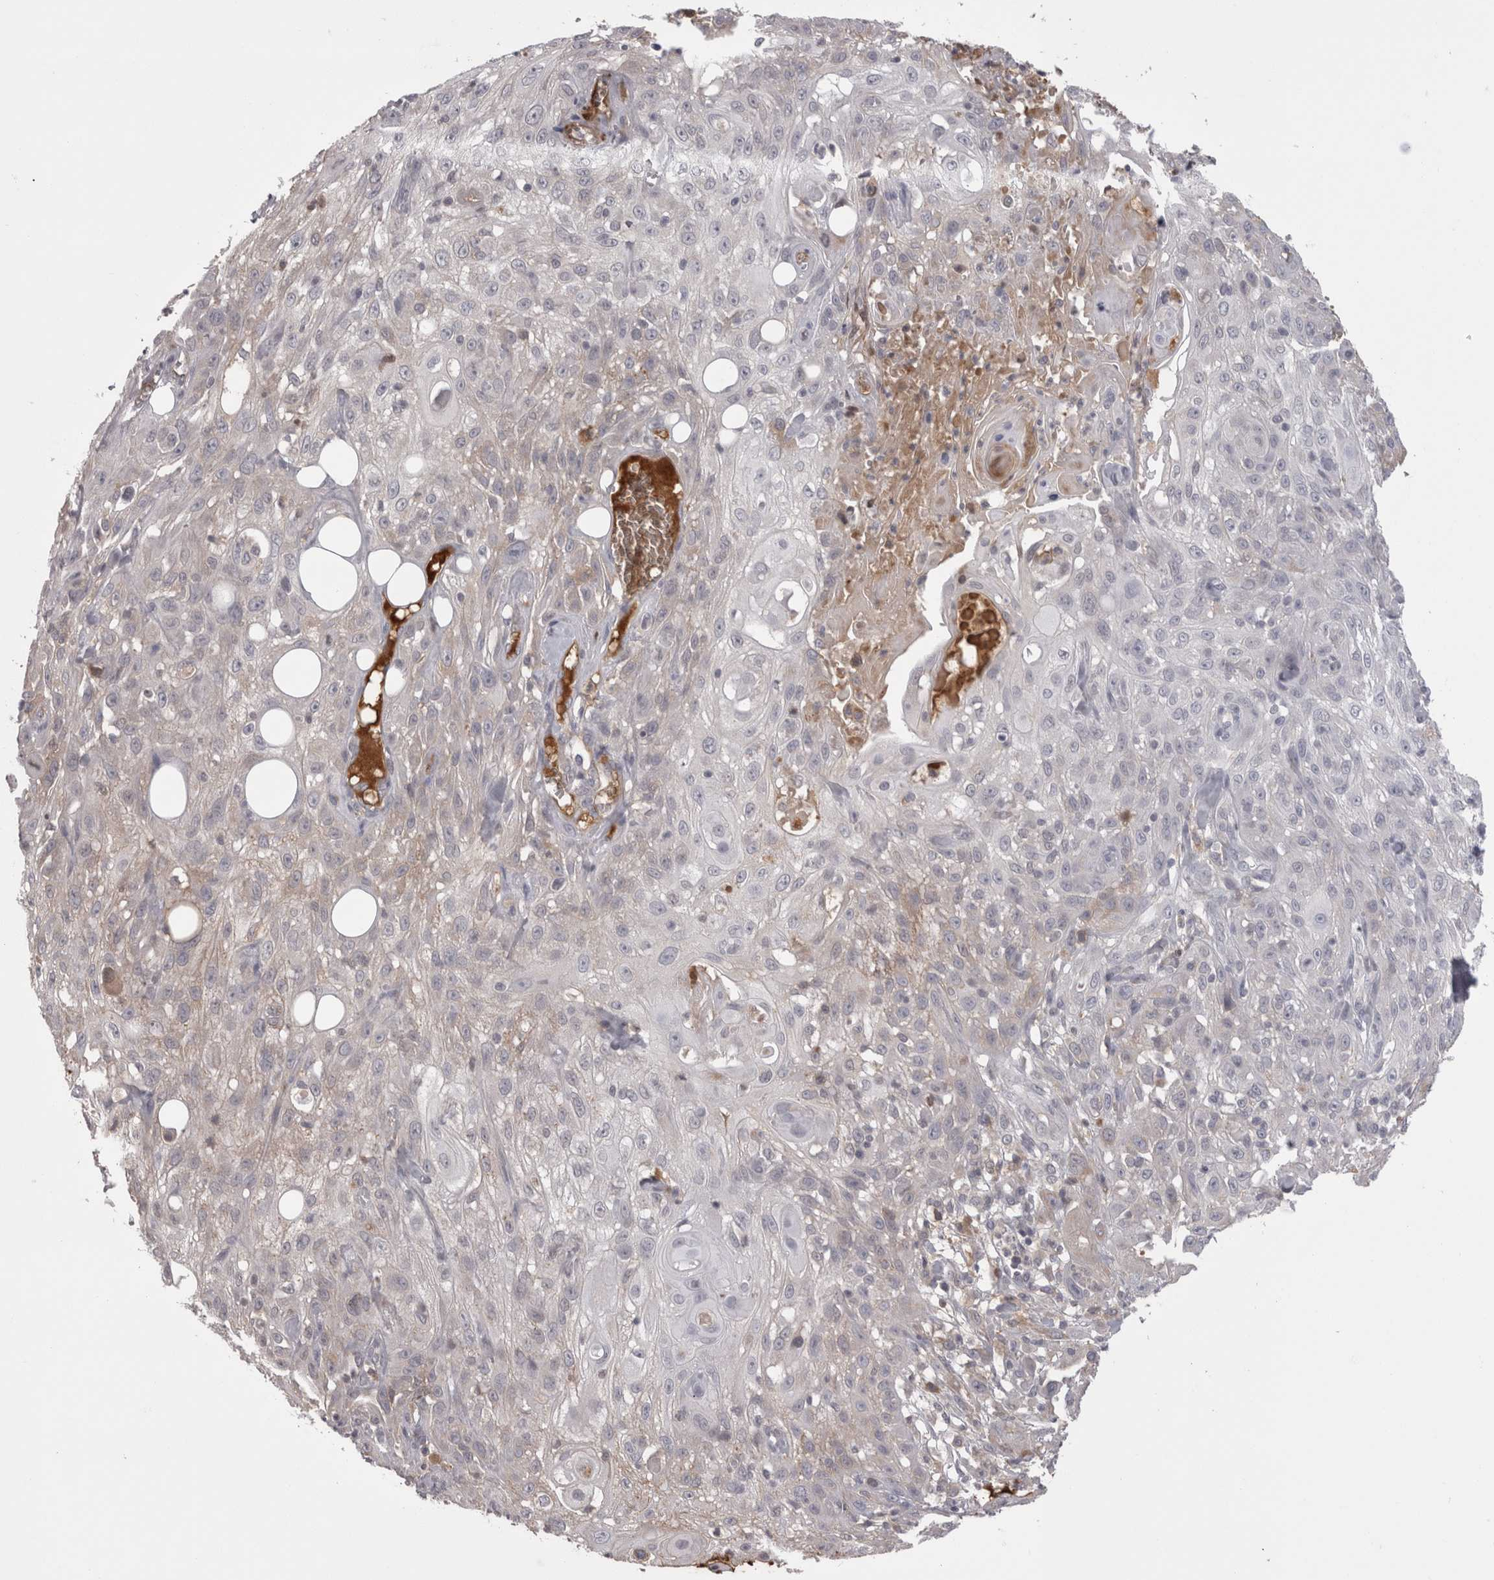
{"staining": {"intensity": "negative", "quantity": "none", "location": "none"}, "tissue": "skin cancer", "cell_type": "Tumor cells", "image_type": "cancer", "snomed": [{"axis": "morphology", "description": "Squamous cell carcinoma, NOS"}, {"axis": "topography", "description": "Skin"}], "caption": "DAB (3,3'-diaminobenzidine) immunohistochemical staining of human skin cancer exhibits no significant positivity in tumor cells.", "gene": "SAA4", "patient": {"sex": "male", "age": 75}}